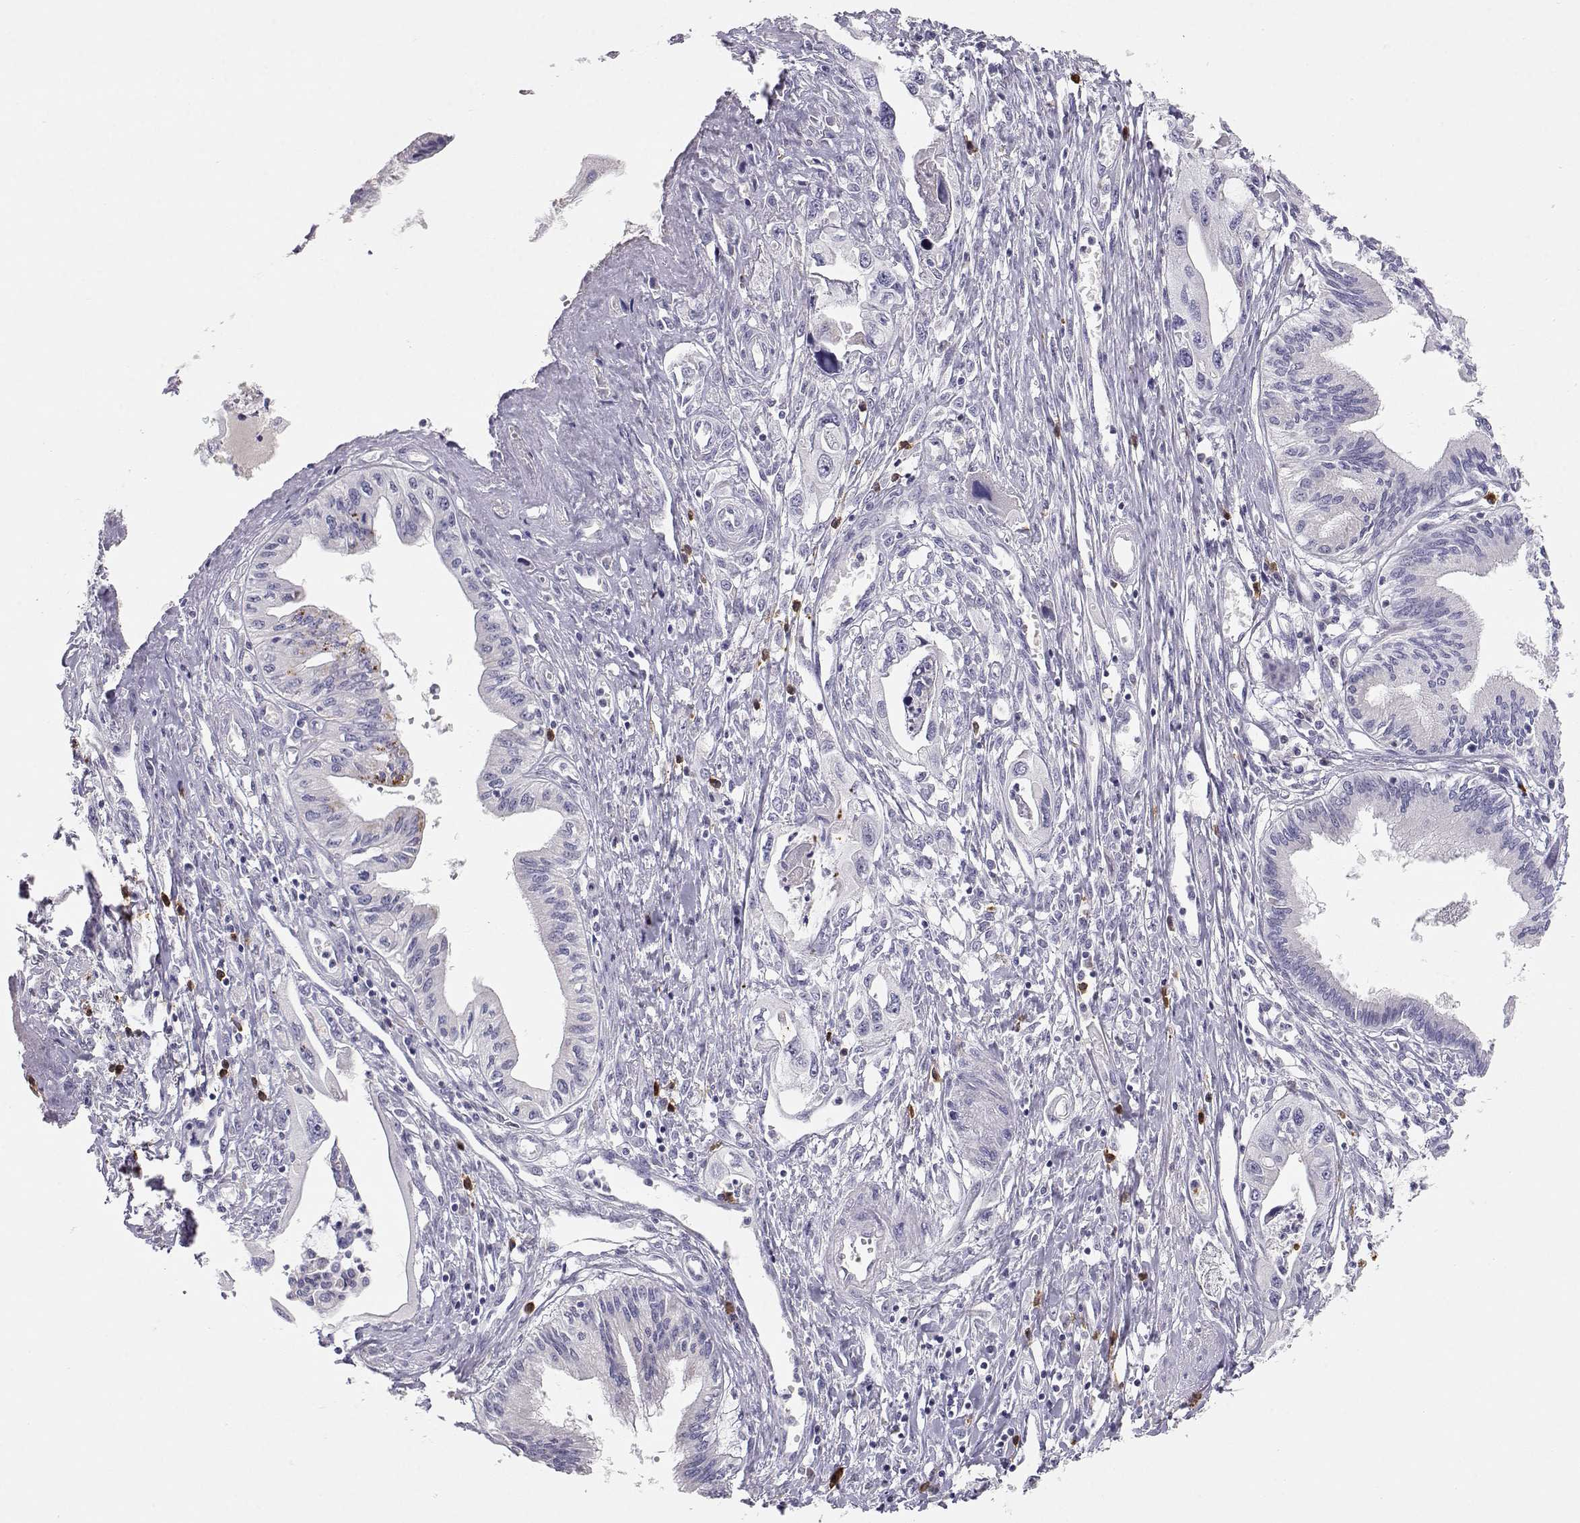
{"staining": {"intensity": "negative", "quantity": "none", "location": "none"}, "tissue": "pancreatic cancer", "cell_type": "Tumor cells", "image_type": "cancer", "snomed": [{"axis": "morphology", "description": "Adenocarcinoma, NOS"}, {"axis": "topography", "description": "Pancreas"}], "caption": "High magnification brightfield microscopy of pancreatic cancer stained with DAB (3,3'-diaminobenzidine) (brown) and counterstained with hematoxylin (blue): tumor cells show no significant expression. (DAB immunohistochemistry, high magnification).", "gene": "CDHR1", "patient": {"sex": "male", "age": 60}}